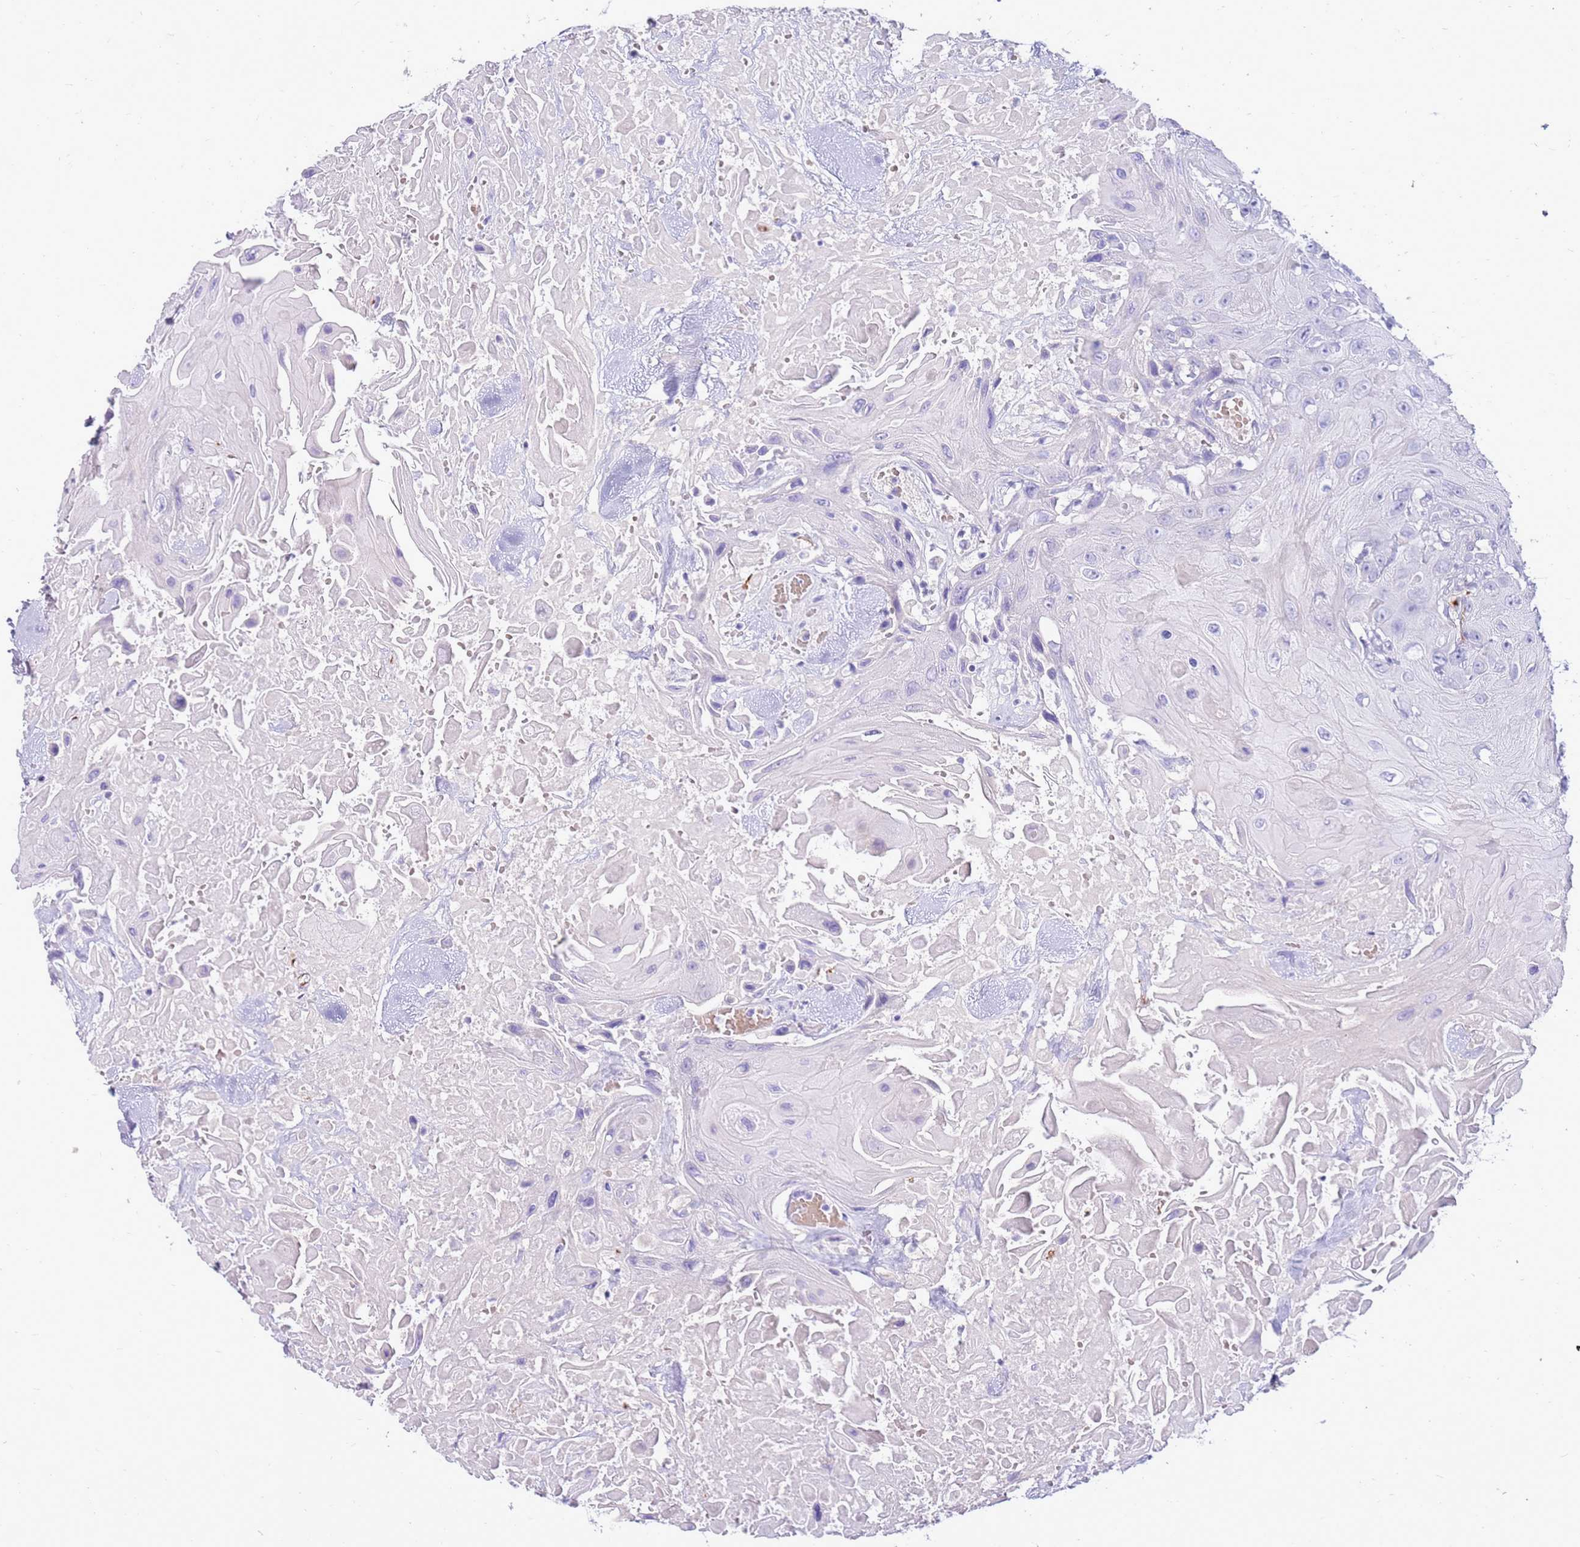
{"staining": {"intensity": "negative", "quantity": "none", "location": "none"}, "tissue": "head and neck cancer", "cell_type": "Tumor cells", "image_type": "cancer", "snomed": [{"axis": "morphology", "description": "Squamous cell carcinoma, NOS"}, {"axis": "topography", "description": "Head-Neck"}], "caption": "IHC of human head and neck cancer reveals no positivity in tumor cells.", "gene": "EVPLL", "patient": {"sex": "male", "age": 81}}